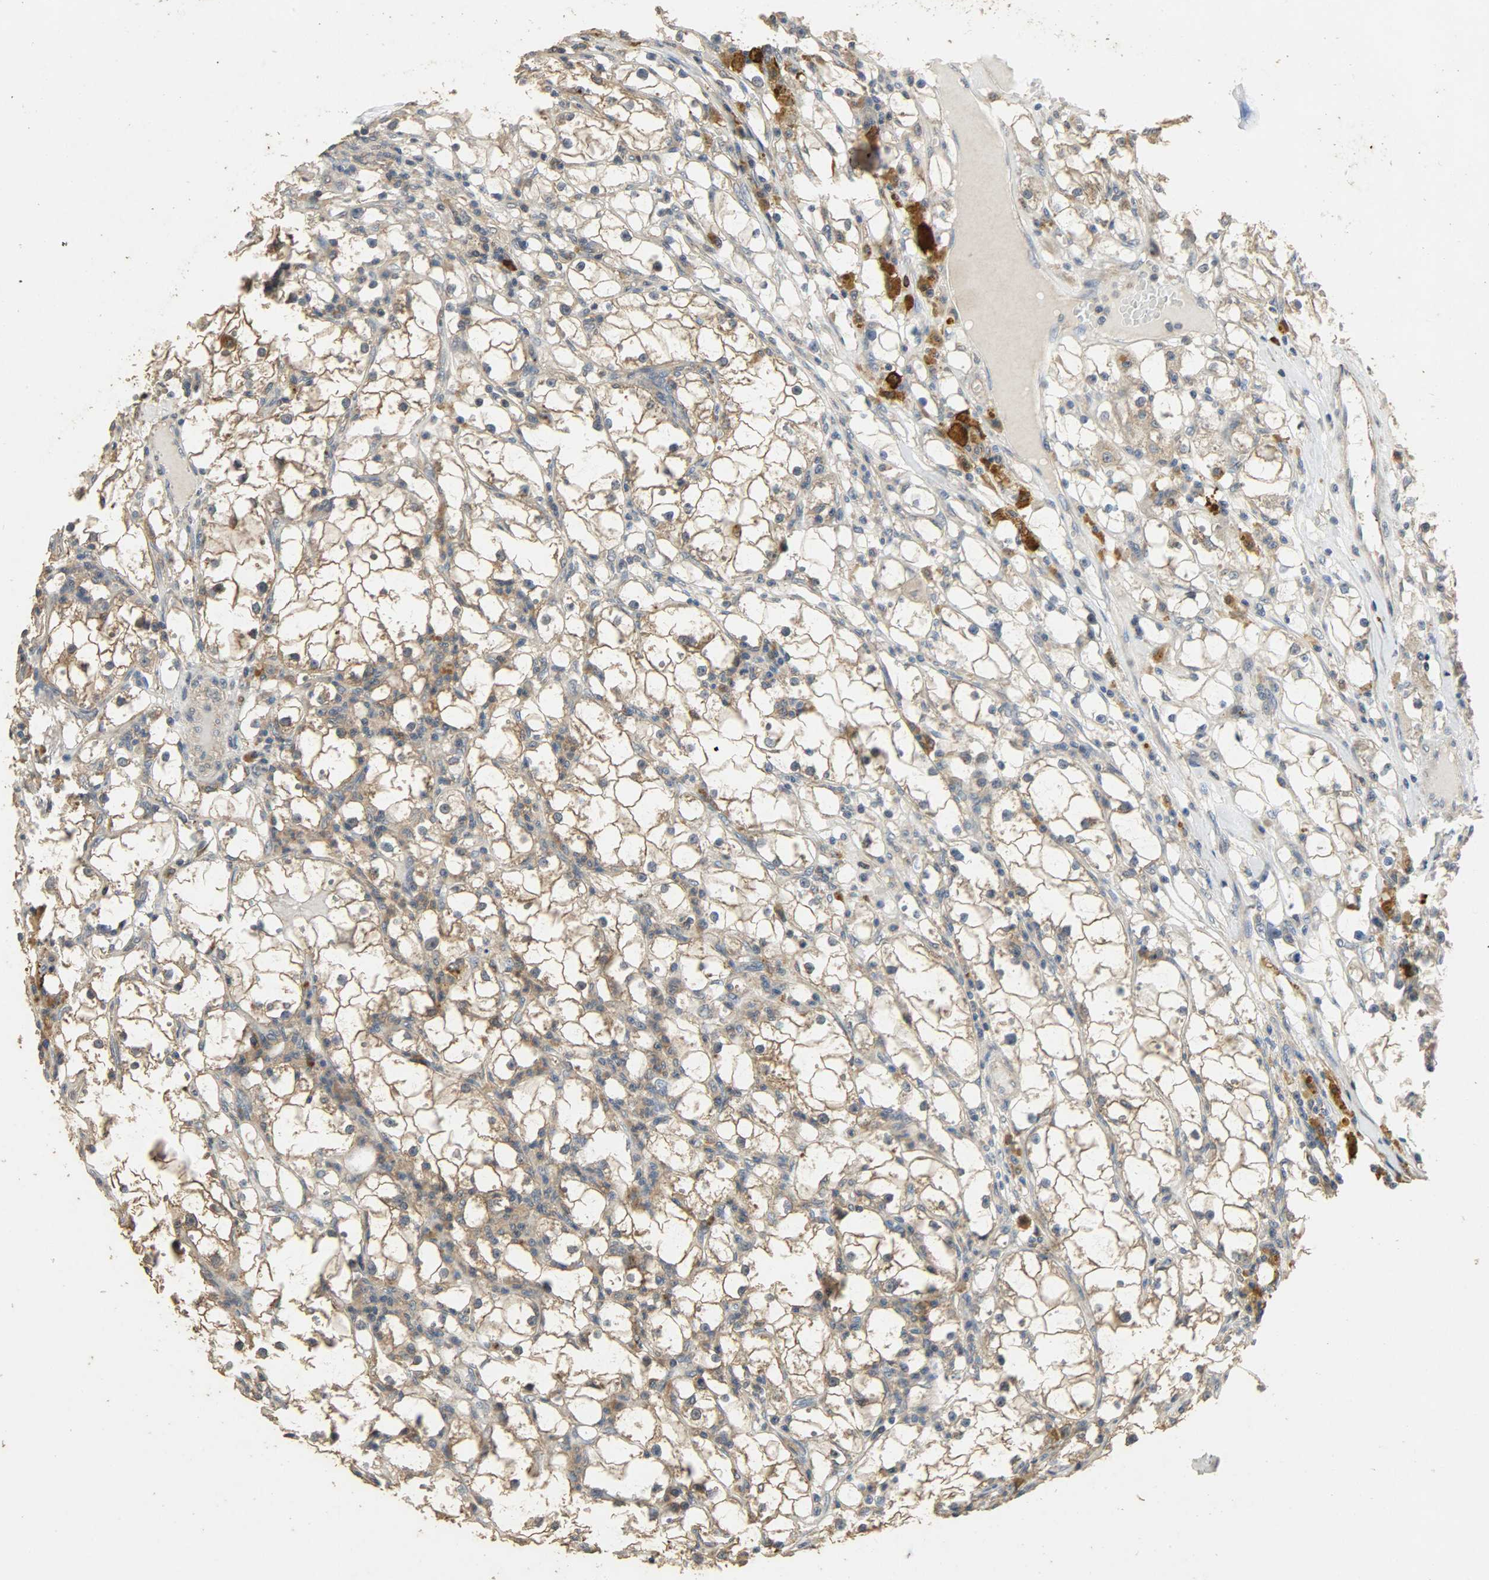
{"staining": {"intensity": "moderate", "quantity": ">75%", "location": "cytoplasmic/membranous"}, "tissue": "renal cancer", "cell_type": "Tumor cells", "image_type": "cancer", "snomed": [{"axis": "morphology", "description": "Adenocarcinoma, NOS"}, {"axis": "topography", "description": "Kidney"}], "caption": "High-magnification brightfield microscopy of renal cancer (adenocarcinoma) stained with DAB (3,3'-diaminobenzidine) (brown) and counterstained with hematoxylin (blue). tumor cells exhibit moderate cytoplasmic/membranous positivity is seen in approximately>75% of cells.", "gene": "CDKN2C", "patient": {"sex": "male", "age": 56}}